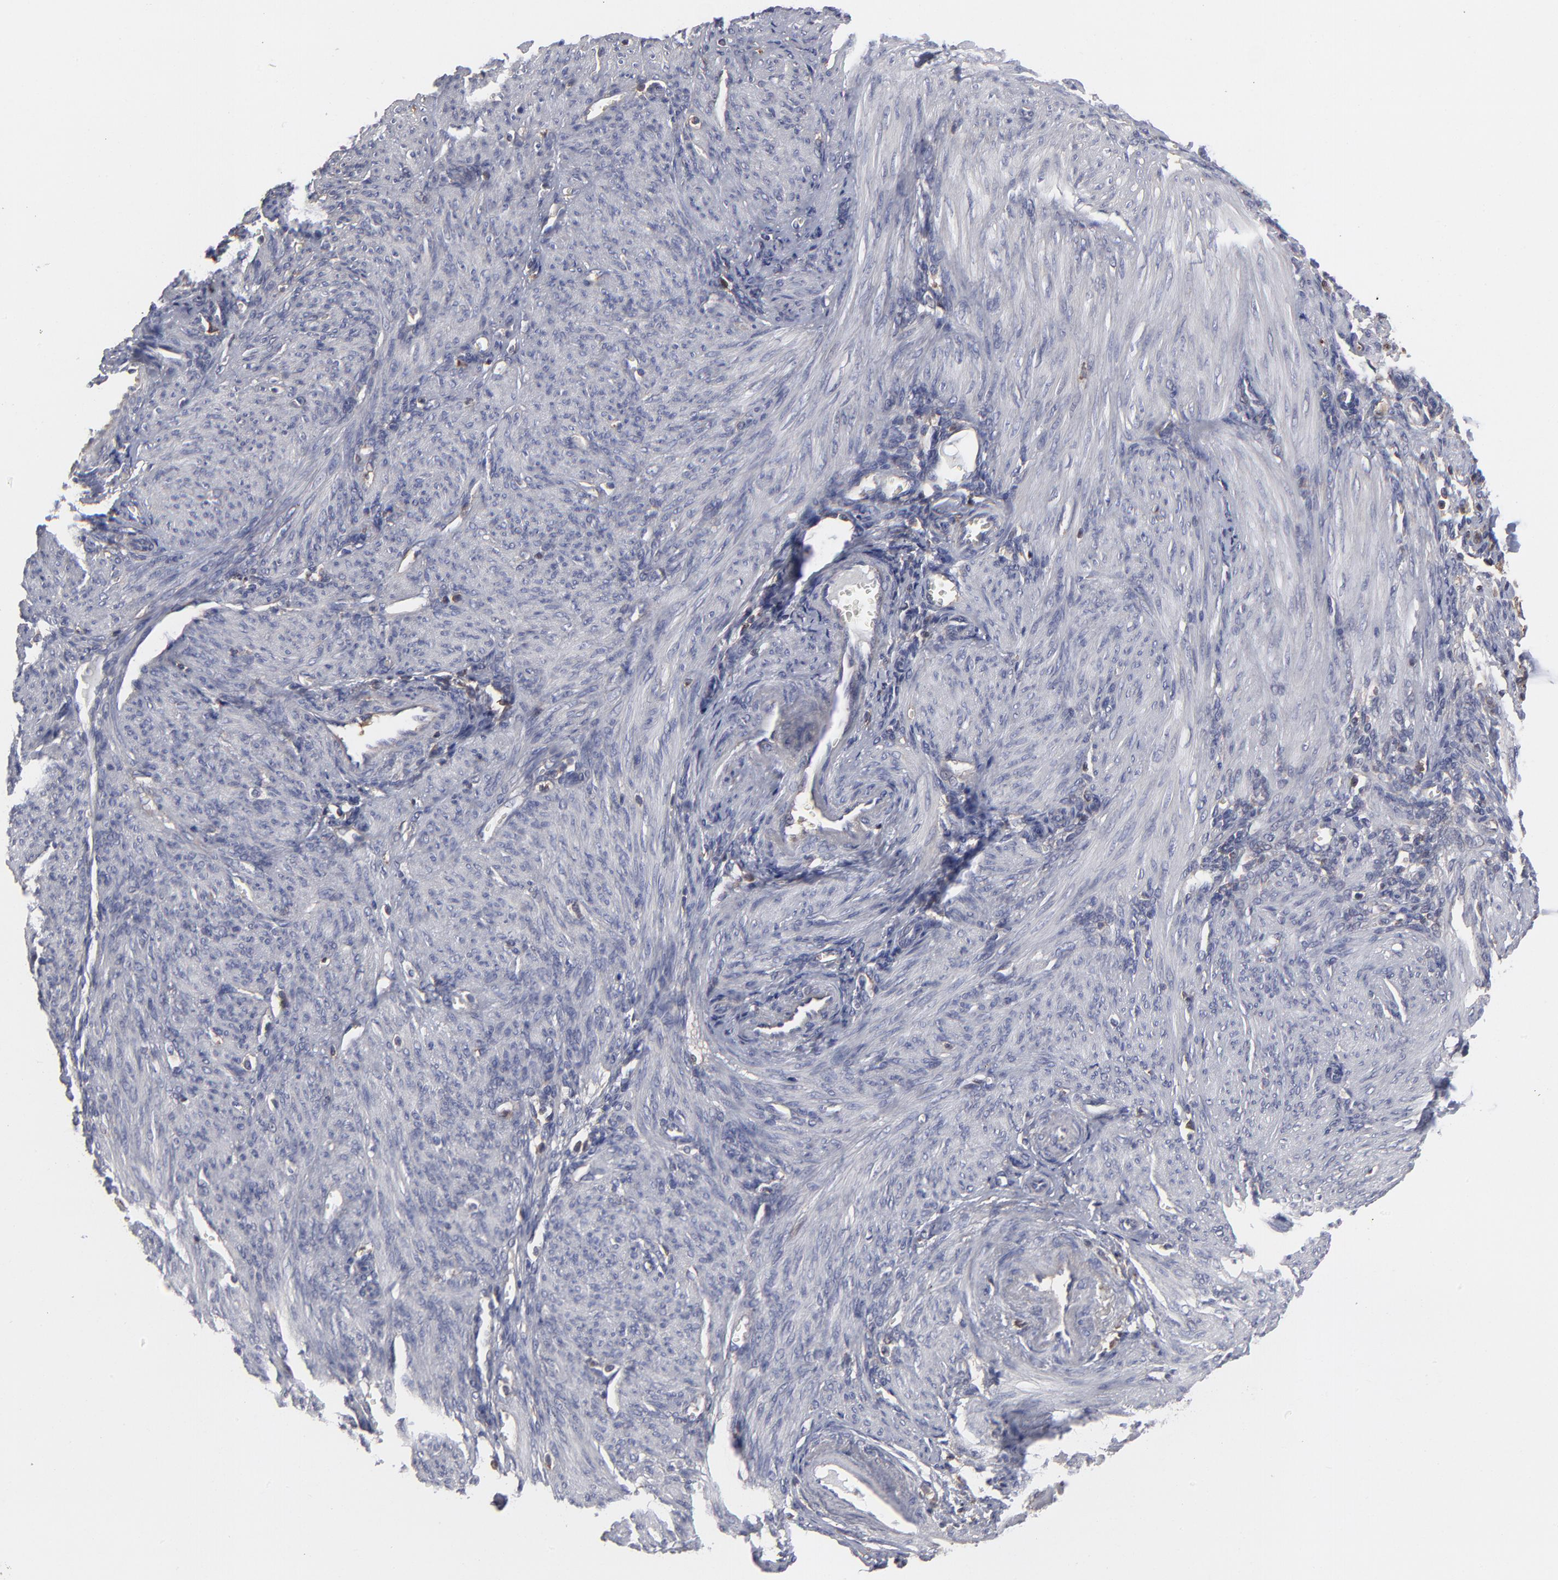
{"staining": {"intensity": "negative", "quantity": "none", "location": "none"}, "tissue": "endometrium", "cell_type": "Cells in endometrial stroma", "image_type": "normal", "snomed": [{"axis": "morphology", "description": "Normal tissue, NOS"}, {"axis": "topography", "description": "Endometrium"}], "caption": "Immunohistochemical staining of benign endometrium reveals no significant positivity in cells in endometrial stroma. Nuclei are stained in blue.", "gene": "MAP2K1", "patient": {"sex": "female", "age": 72}}